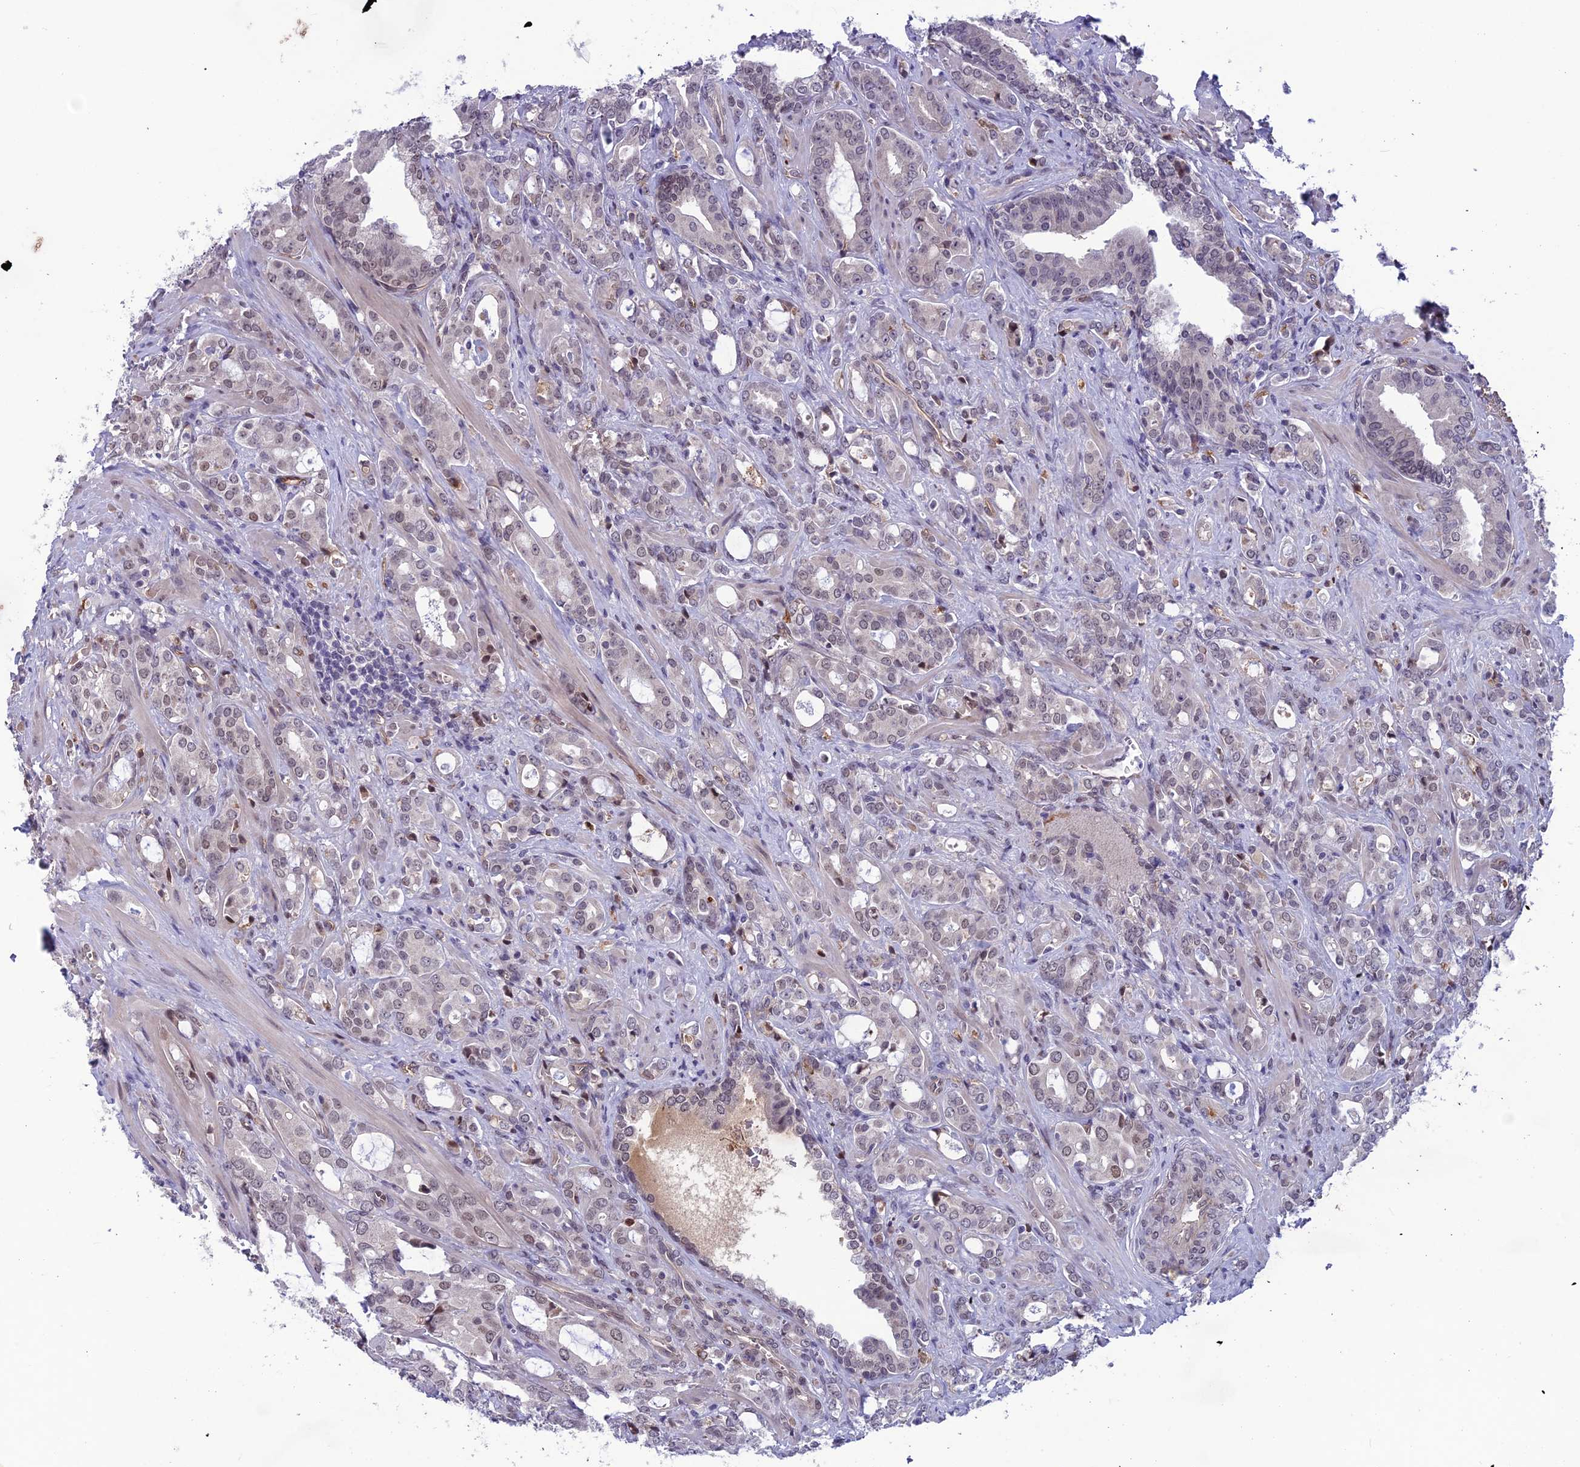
{"staining": {"intensity": "negative", "quantity": "none", "location": "none"}, "tissue": "prostate cancer", "cell_type": "Tumor cells", "image_type": "cancer", "snomed": [{"axis": "morphology", "description": "Adenocarcinoma, High grade"}, {"axis": "topography", "description": "Prostate"}], "caption": "The IHC image has no significant staining in tumor cells of prostate cancer tissue.", "gene": "FKBPL", "patient": {"sex": "male", "age": 72}}